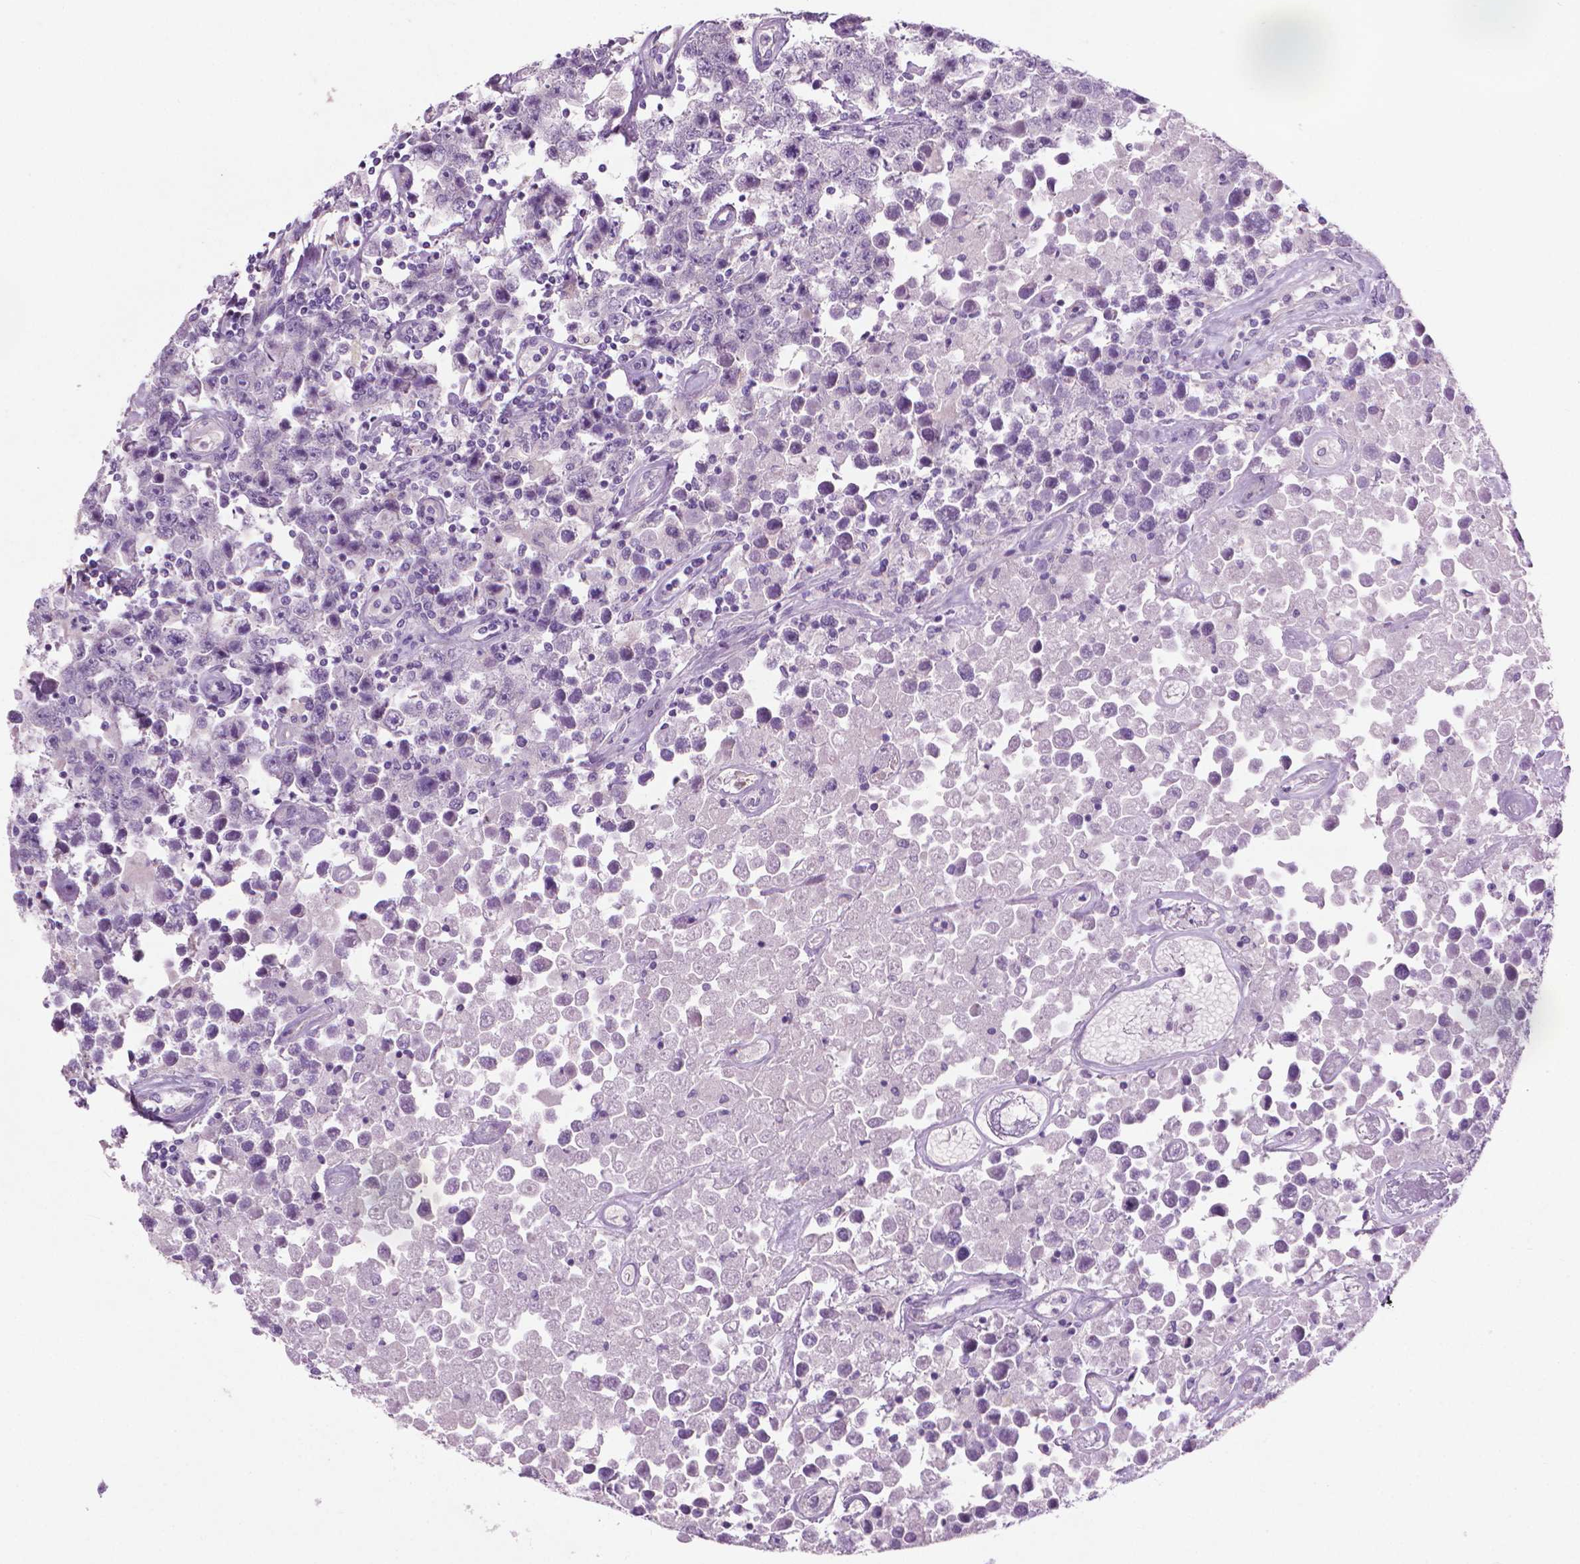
{"staining": {"intensity": "negative", "quantity": "none", "location": "none"}, "tissue": "testis cancer", "cell_type": "Tumor cells", "image_type": "cancer", "snomed": [{"axis": "morphology", "description": "Seminoma, NOS"}, {"axis": "topography", "description": "Testis"}], "caption": "Tumor cells are negative for brown protein staining in testis seminoma.", "gene": "KRT73", "patient": {"sex": "male", "age": 52}}